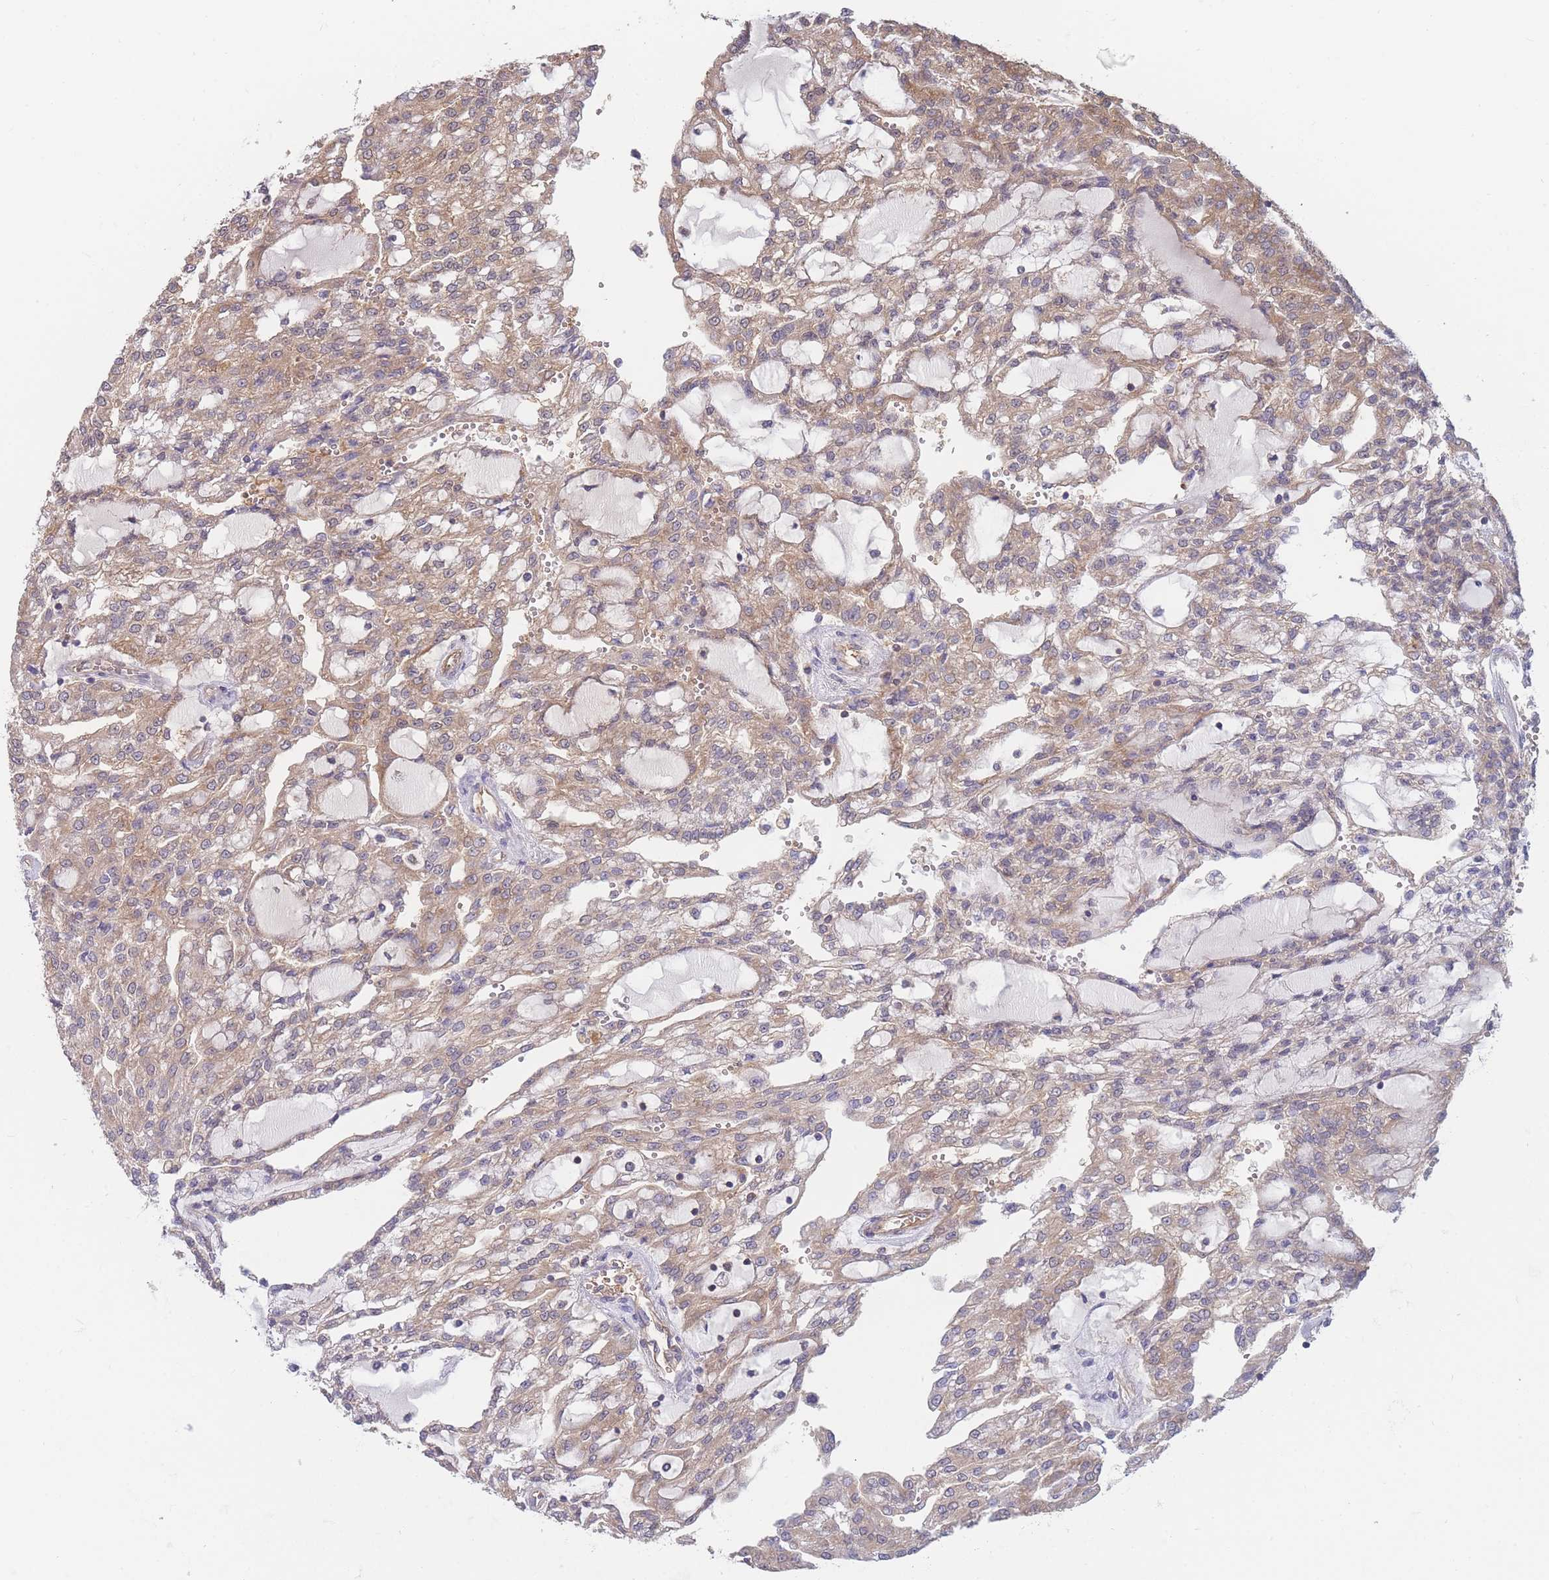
{"staining": {"intensity": "moderate", "quantity": ">75%", "location": "cytoplasmic/membranous"}, "tissue": "renal cancer", "cell_type": "Tumor cells", "image_type": "cancer", "snomed": [{"axis": "morphology", "description": "Adenocarcinoma, NOS"}, {"axis": "topography", "description": "Kidney"}], "caption": "Approximately >75% of tumor cells in human renal cancer reveal moderate cytoplasmic/membranous protein expression as visualized by brown immunohistochemical staining.", "gene": "MRPS18B", "patient": {"sex": "male", "age": 63}}